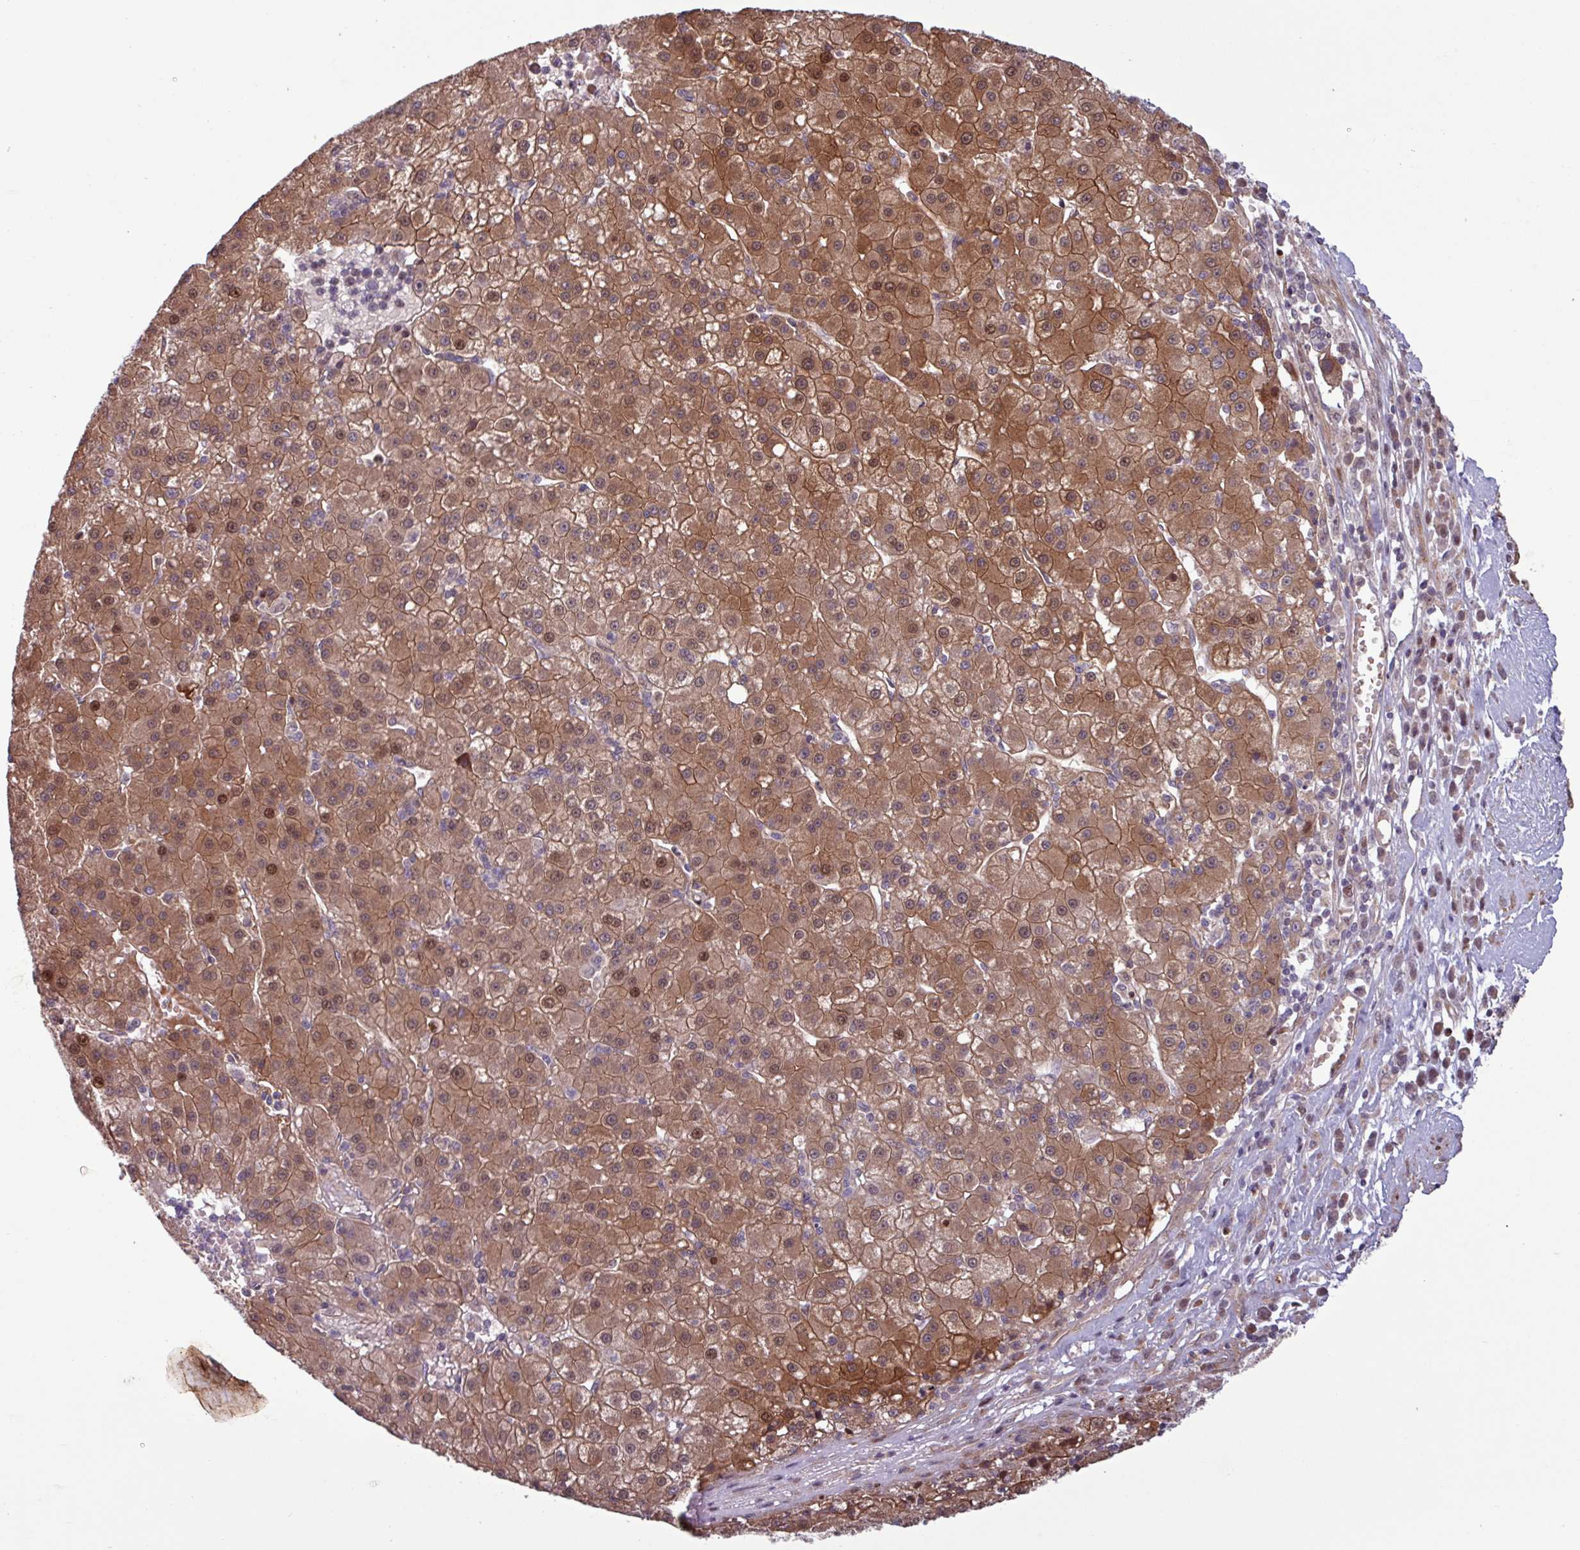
{"staining": {"intensity": "moderate", "quantity": ">75%", "location": "cytoplasmic/membranous,nuclear"}, "tissue": "liver cancer", "cell_type": "Tumor cells", "image_type": "cancer", "snomed": [{"axis": "morphology", "description": "Carcinoma, Hepatocellular, NOS"}, {"axis": "topography", "description": "Liver"}], "caption": "This photomicrograph displays immunohistochemistry (IHC) staining of human liver cancer (hepatocellular carcinoma), with medium moderate cytoplasmic/membranous and nuclear expression in about >75% of tumor cells.", "gene": "PDPR", "patient": {"sex": "male", "age": 76}}